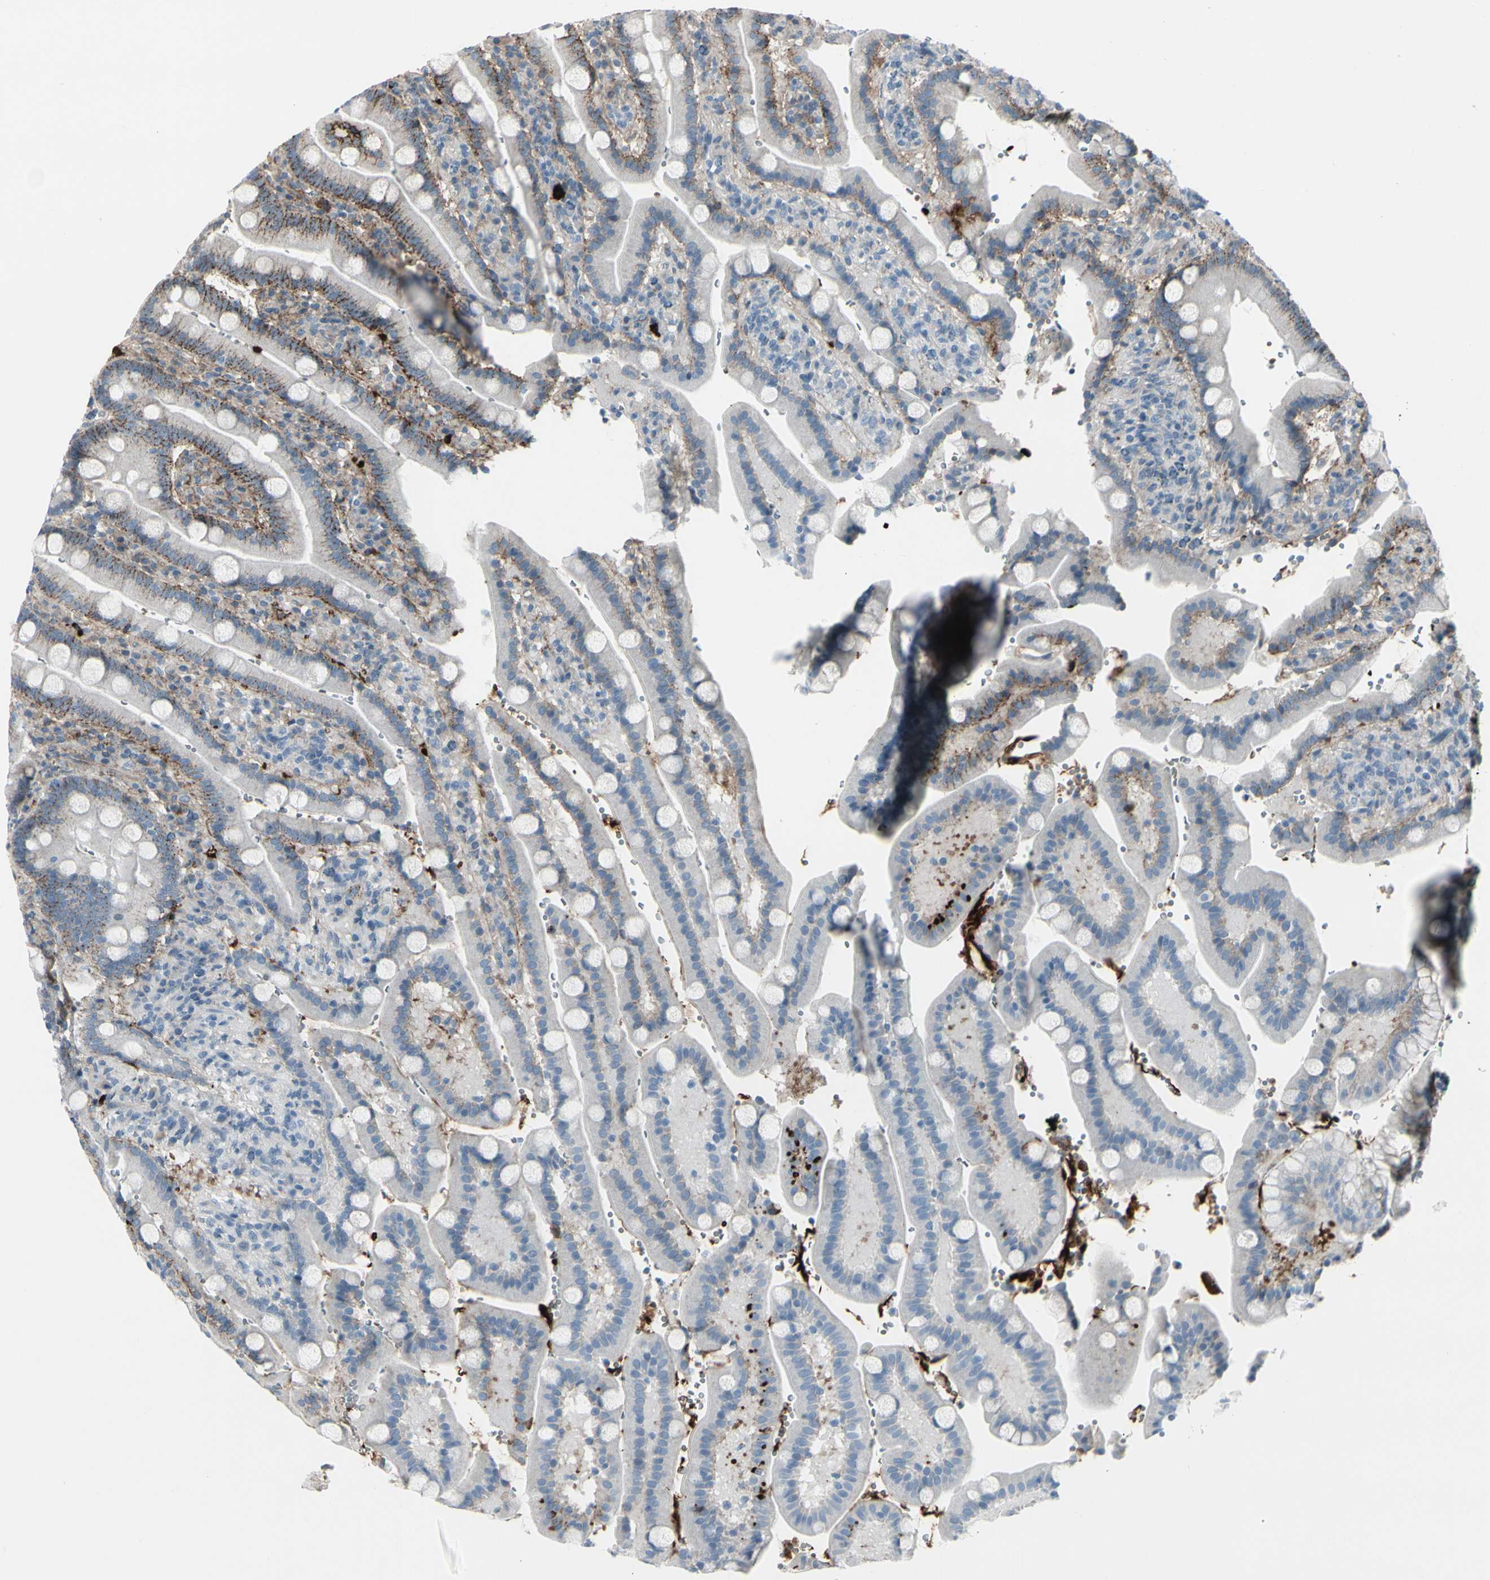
{"staining": {"intensity": "moderate", "quantity": "<25%", "location": "cytoplasmic/membranous"}, "tissue": "duodenum", "cell_type": "Glandular cells", "image_type": "normal", "snomed": [{"axis": "morphology", "description": "Normal tissue, NOS"}, {"axis": "topography", "description": "Small intestine, NOS"}], "caption": "Approximately <25% of glandular cells in normal human duodenum reveal moderate cytoplasmic/membranous protein staining as visualized by brown immunohistochemical staining.", "gene": "IGHG1", "patient": {"sex": "female", "age": 71}}